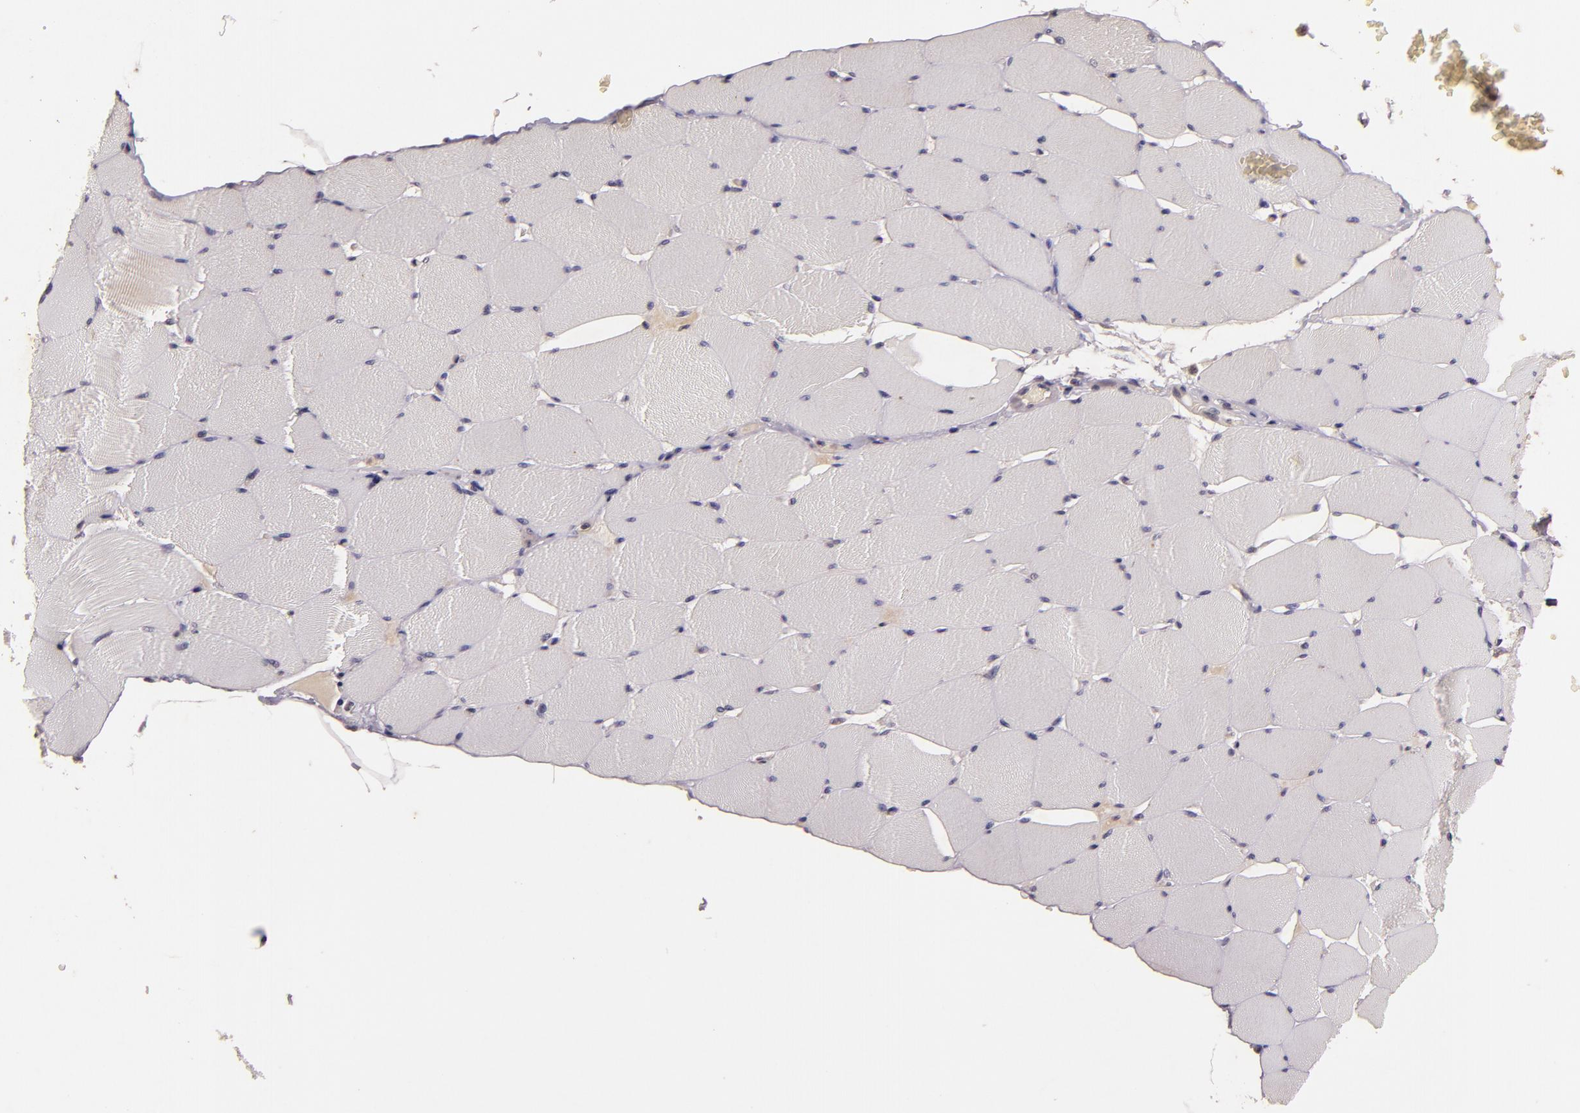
{"staining": {"intensity": "negative", "quantity": "none", "location": "none"}, "tissue": "skeletal muscle", "cell_type": "Myocytes", "image_type": "normal", "snomed": [{"axis": "morphology", "description": "Normal tissue, NOS"}, {"axis": "topography", "description": "Skeletal muscle"}], "caption": "Immunohistochemistry (IHC) photomicrograph of normal skeletal muscle: human skeletal muscle stained with DAB exhibits no significant protein expression in myocytes. Nuclei are stained in blue.", "gene": "TFF1", "patient": {"sex": "male", "age": 62}}